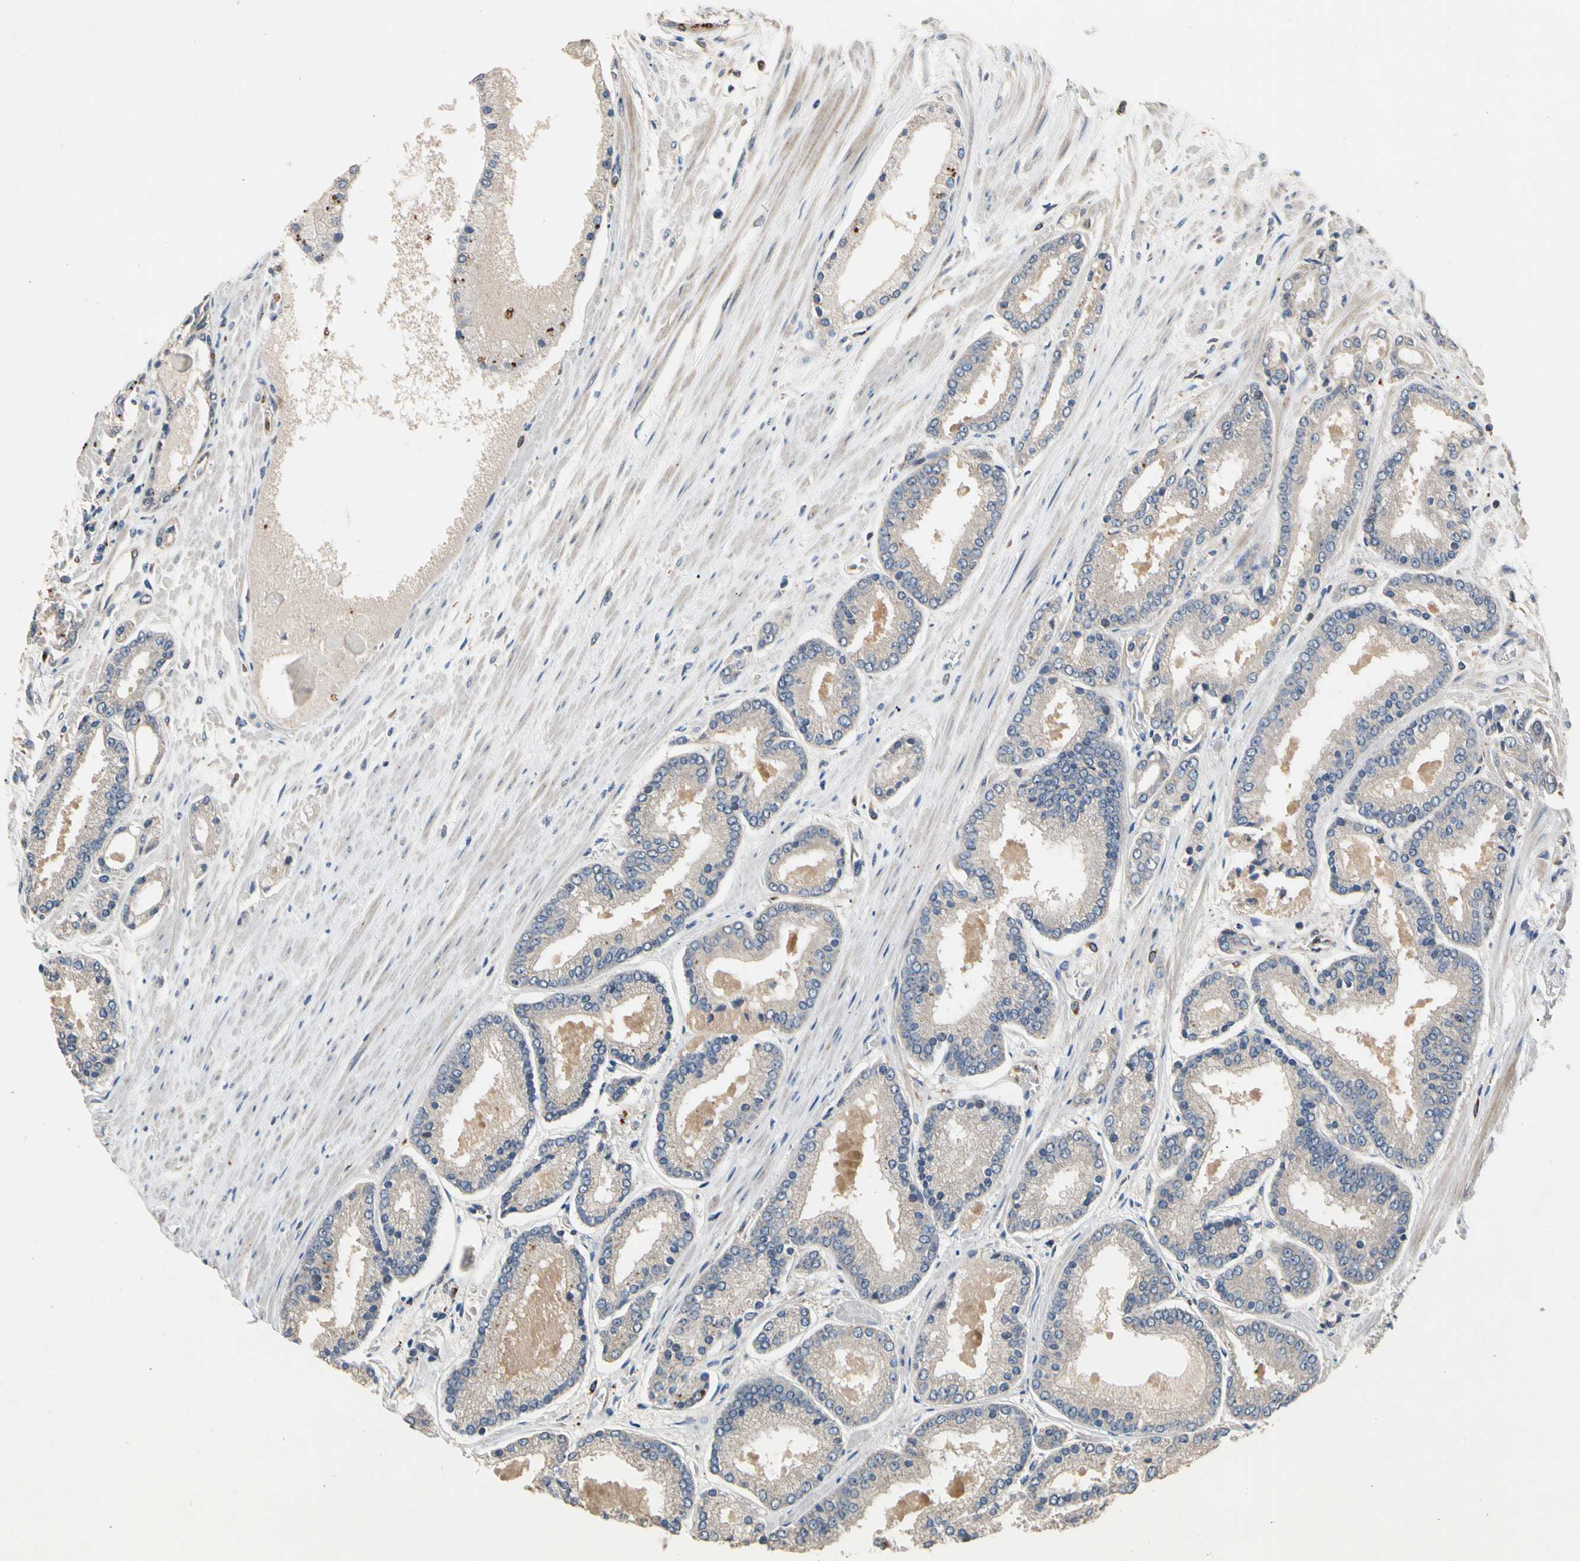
{"staining": {"intensity": "weak", "quantity": ">75%", "location": "cytoplasmic/membranous"}, "tissue": "prostate cancer", "cell_type": "Tumor cells", "image_type": "cancer", "snomed": [{"axis": "morphology", "description": "Adenocarcinoma, Low grade"}, {"axis": "topography", "description": "Prostate"}], "caption": "The photomicrograph shows a brown stain indicating the presence of a protein in the cytoplasmic/membranous of tumor cells in prostate cancer.", "gene": "FGD6", "patient": {"sex": "male", "age": 59}}